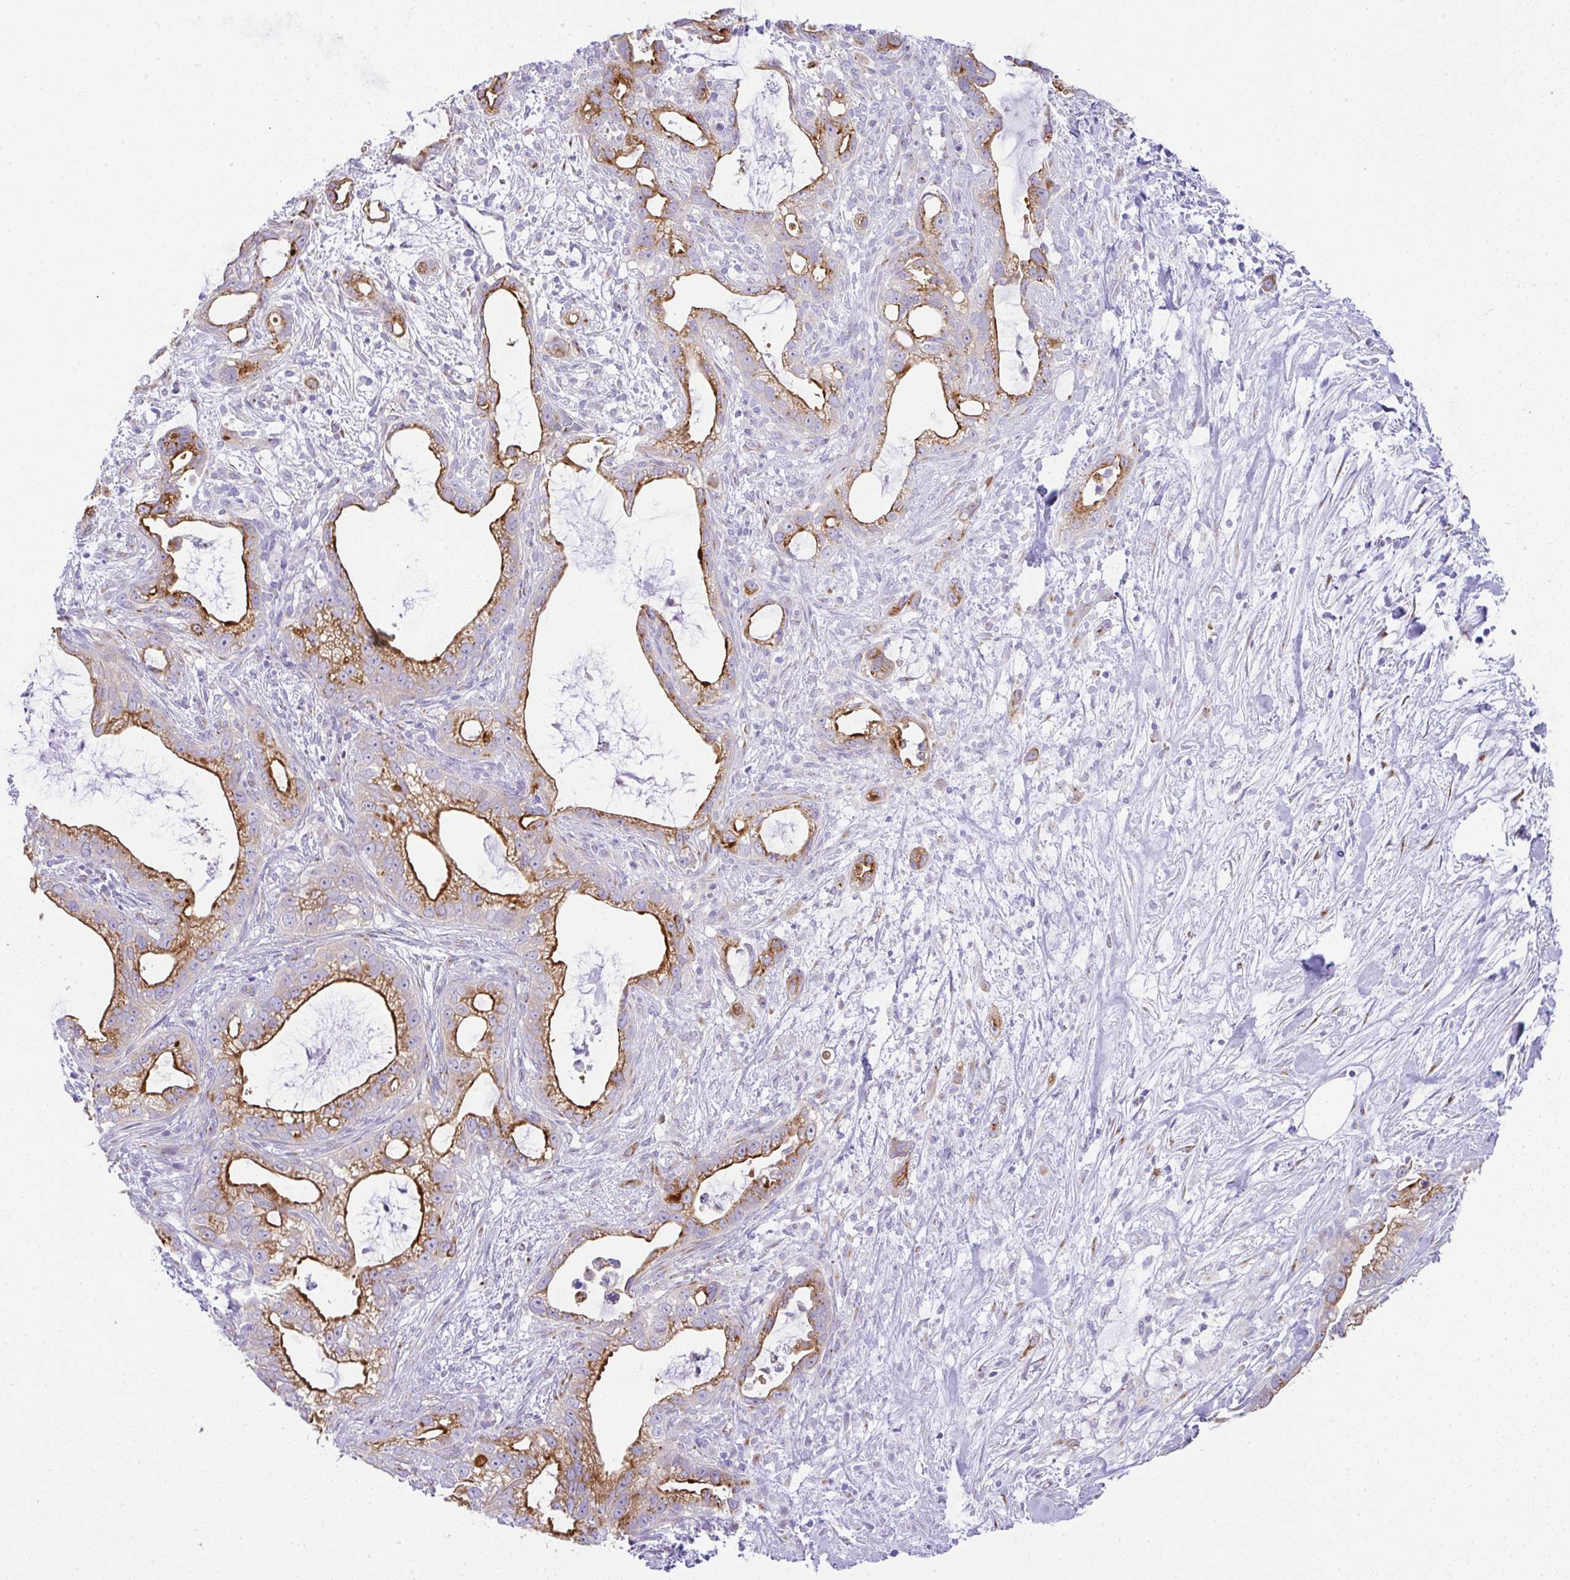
{"staining": {"intensity": "strong", "quantity": ">75%", "location": "cytoplasmic/membranous"}, "tissue": "pancreatic cancer", "cell_type": "Tumor cells", "image_type": "cancer", "snomed": [{"axis": "morphology", "description": "Adenocarcinoma, NOS"}, {"axis": "topography", "description": "Pancreas"}], "caption": "Immunohistochemical staining of pancreatic adenocarcinoma shows high levels of strong cytoplasmic/membranous protein expression in about >75% of tumor cells.", "gene": "FAM177A1", "patient": {"sex": "male", "age": 70}}